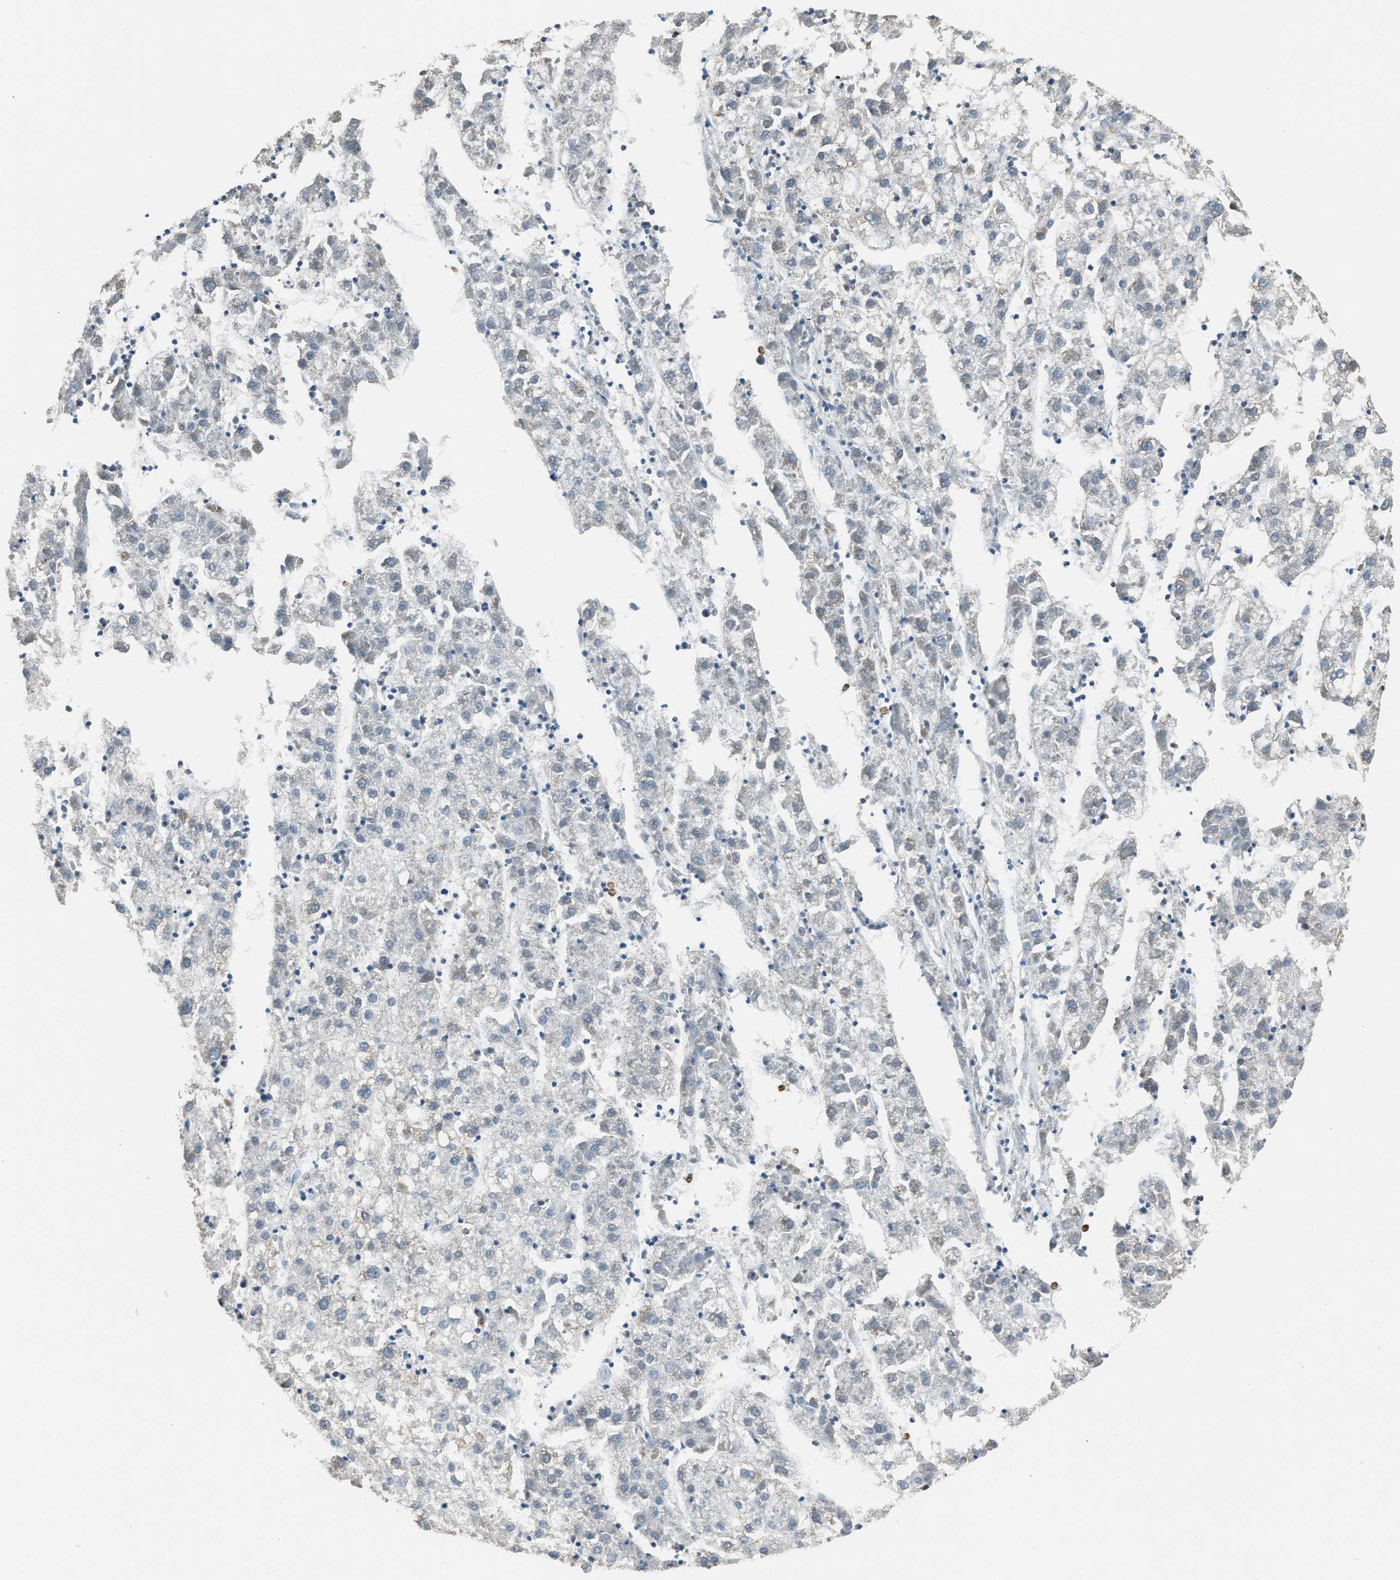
{"staining": {"intensity": "weak", "quantity": "<25%", "location": "cytoplasmic/membranous"}, "tissue": "liver cancer", "cell_type": "Tumor cells", "image_type": "cancer", "snomed": [{"axis": "morphology", "description": "Carcinoma, Hepatocellular, NOS"}, {"axis": "topography", "description": "Liver"}], "caption": "Micrograph shows no protein expression in tumor cells of liver cancer (hepatocellular carcinoma) tissue.", "gene": "SLC25A11", "patient": {"sex": "male", "age": 72}}